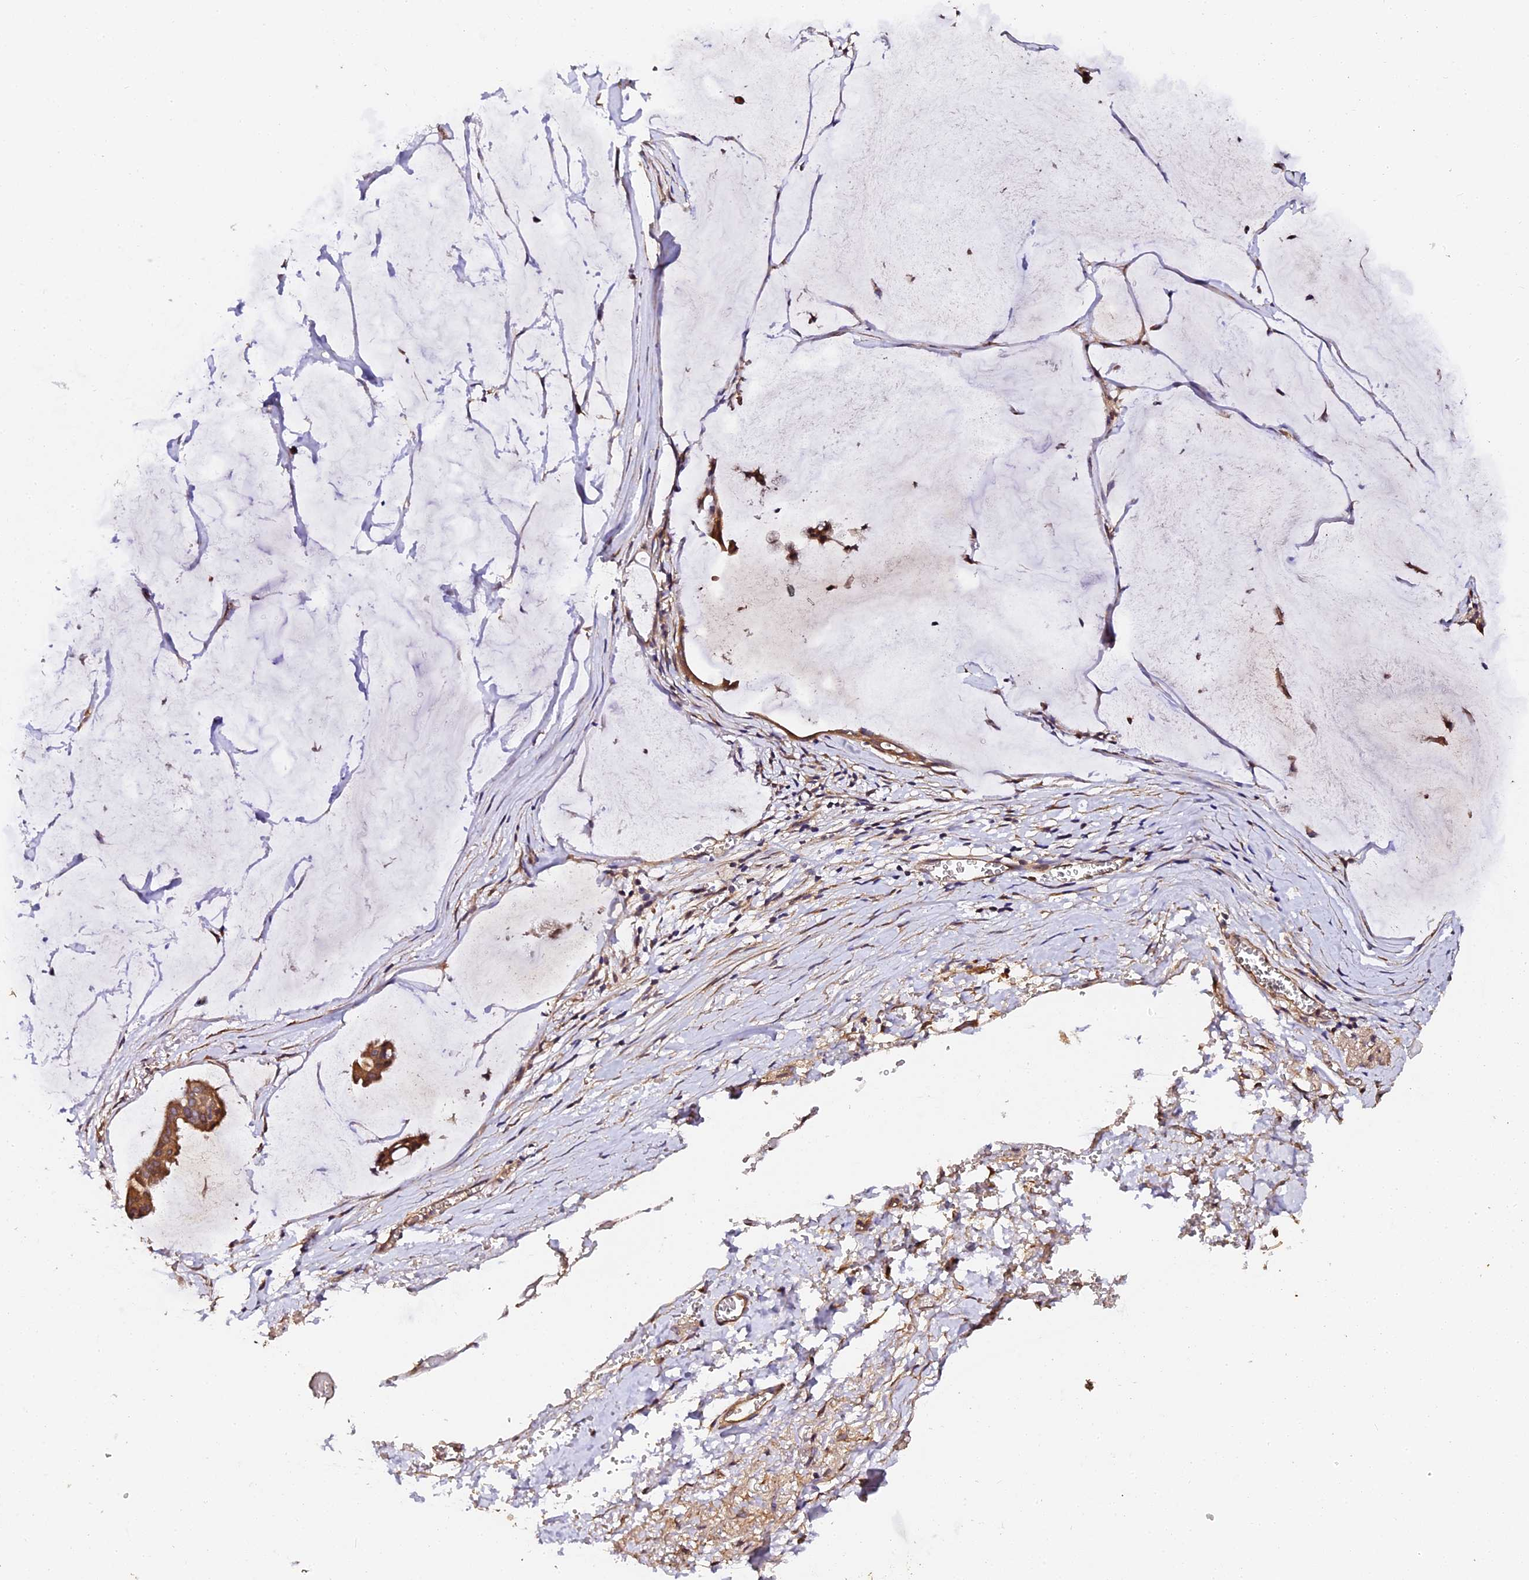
{"staining": {"intensity": "moderate", "quantity": ">75%", "location": "cytoplasmic/membranous"}, "tissue": "ovarian cancer", "cell_type": "Tumor cells", "image_type": "cancer", "snomed": [{"axis": "morphology", "description": "Cystadenocarcinoma, mucinous, NOS"}, {"axis": "topography", "description": "Ovary"}], "caption": "Human ovarian cancer stained with a protein marker displays moderate staining in tumor cells.", "gene": "TDO2", "patient": {"sex": "female", "age": 73}}